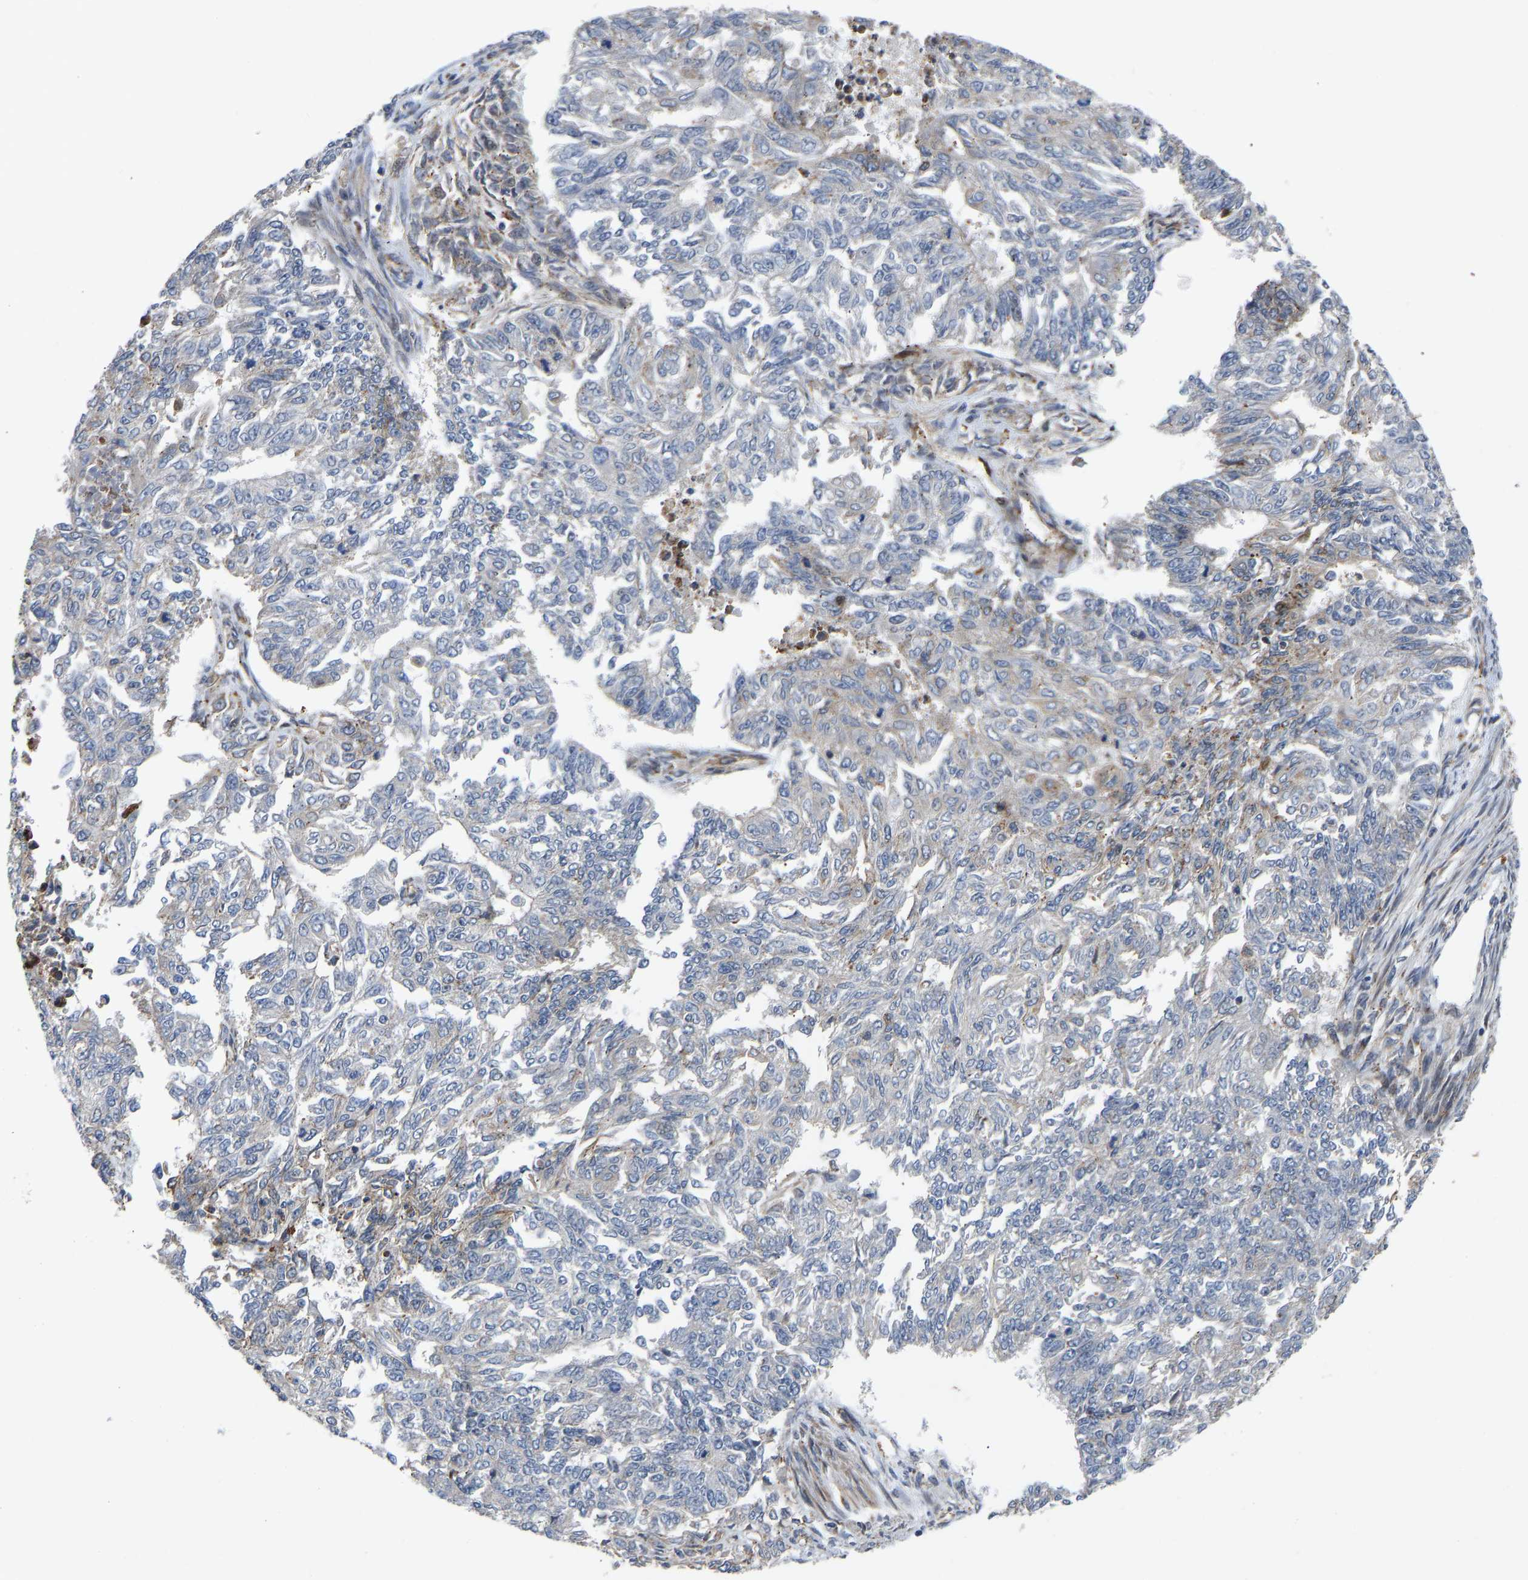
{"staining": {"intensity": "weak", "quantity": "<25%", "location": "cytoplasmic/membranous"}, "tissue": "endometrial cancer", "cell_type": "Tumor cells", "image_type": "cancer", "snomed": [{"axis": "morphology", "description": "Adenocarcinoma, NOS"}, {"axis": "topography", "description": "Endometrium"}], "caption": "Immunohistochemical staining of endometrial cancer shows no significant positivity in tumor cells.", "gene": "TMEM38B", "patient": {"sex": "female", "age": 32}}